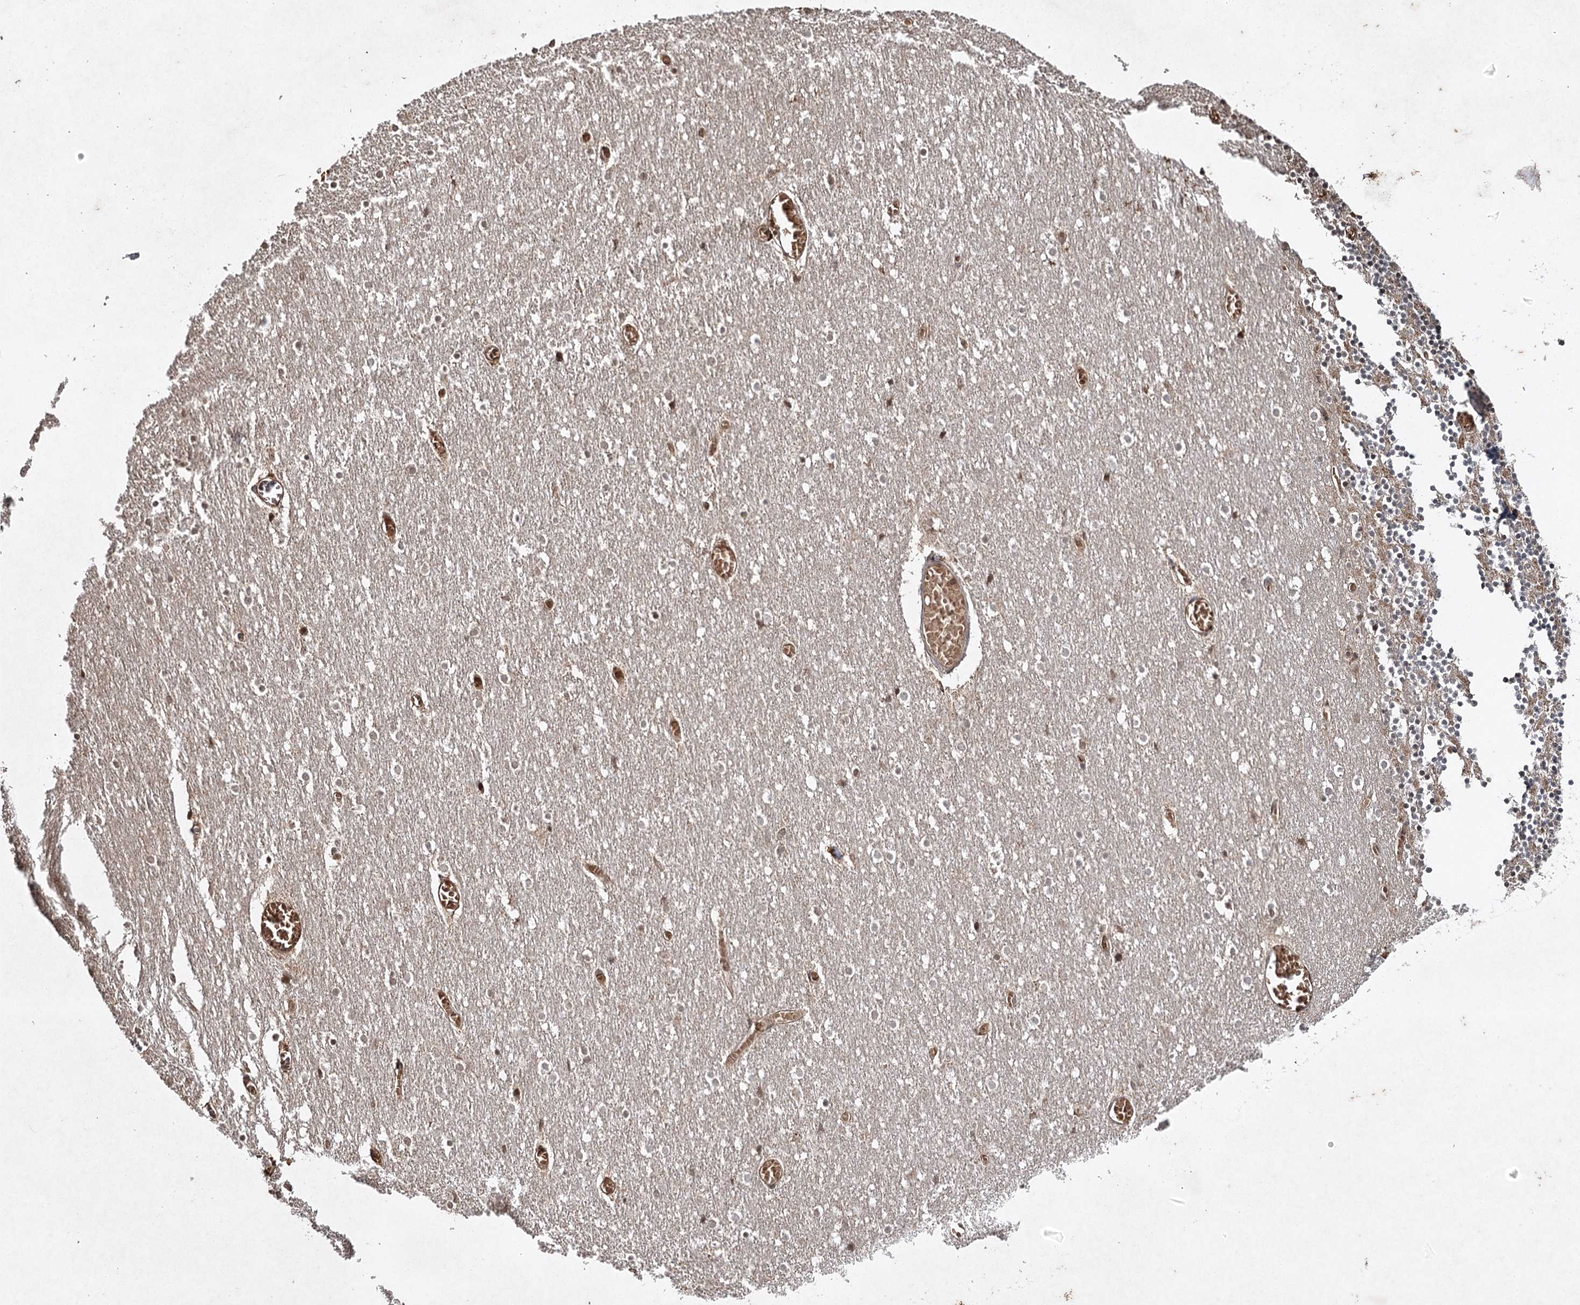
{"staining": {"intensity": "weak", "quantity": "25%-75%", "location": "cytoplasmic/membranous"}, "tissue": "cerebellum", "cell_type": "Cells in granular layer", "image_type": "normal", "snomed": [{"axis": "morphology", "description": "Normal tissue, NOS"}, {"axis": "topography", "description": "Cerebellum"}], "caption": "Protein analysis of unremarkable cerebellum demonstrates weak cytoplasmic/membranous staining in approximately 25%-75% of cells in granular layer.", "gene": "CYP2B6", "patient": {"sex": "female", "age": 28}}